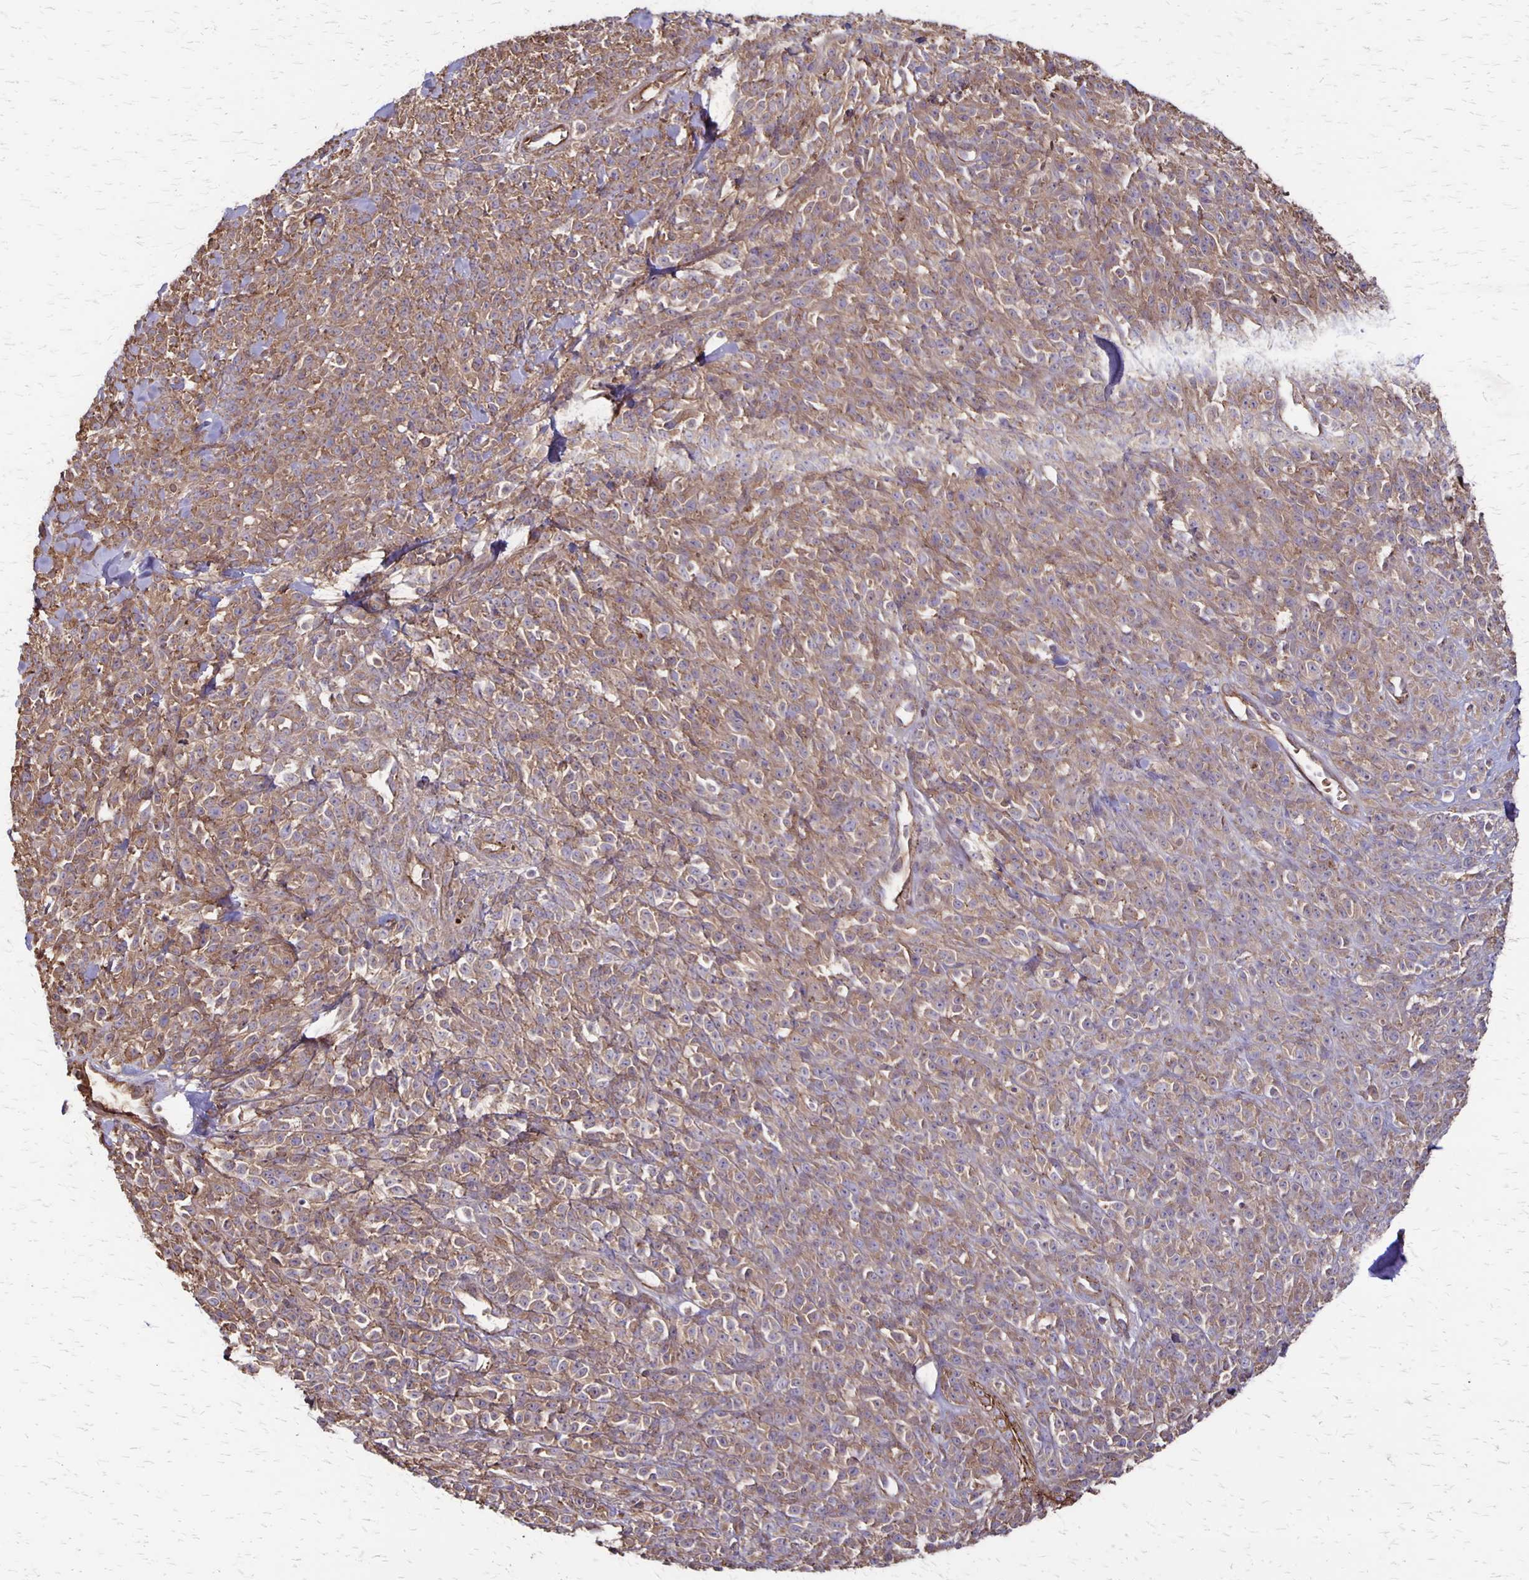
{"staining": {"intensity": "weak", "quantity": ">75%", "location": "cytoplasmic/membranous"}, "tissue": "melanoma", "cell_type": "Tumor cells", "image_type": "cancer", "snomed": [{"axis": "morphology", "description": "Malignant melanoma, NOS"}, {"axis": "topography", "description": "Skin"}, {"axis": "topography", "description": "Skin of trunk"}], "caption": "Immunohistochemistry staining of malignant melanoma, which exhibits low levels of weak cytoplasmic/membranous positivity in about >75% of tumor cells indicating weak cytoplasmic/membranous protein positivity. The staining was performed using DAB (3,3'-diaminobenzidine) (brown) for protein detection and nuclei were counterstained in hematoxylin (blue).", "gene": "PROM2", "patient": {"sex": "male", "age": 74}}